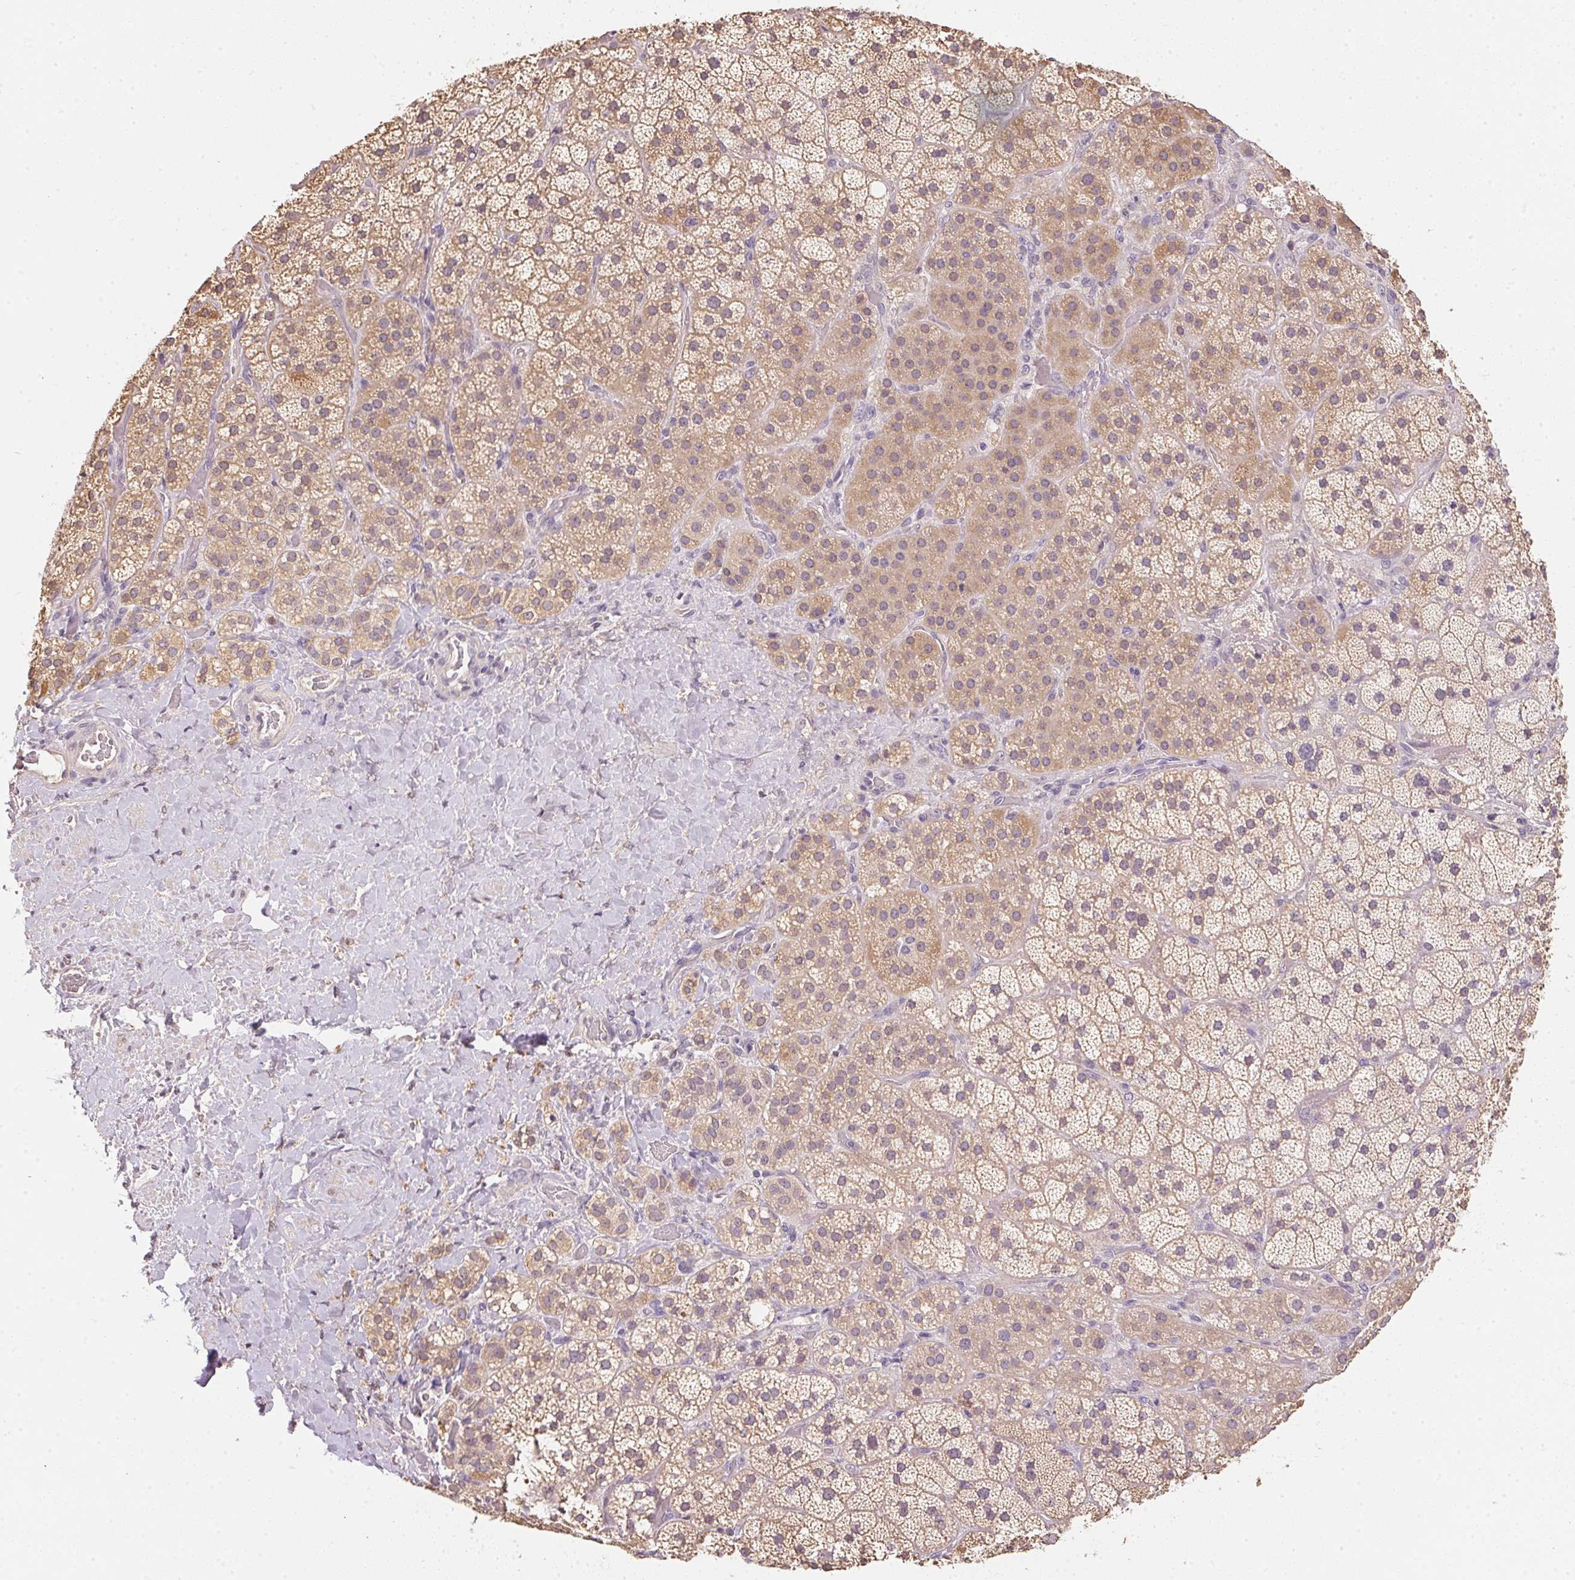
{"staining": {"intensity": "moderate", "quantity": ">75%", "location": "cytoplasmic/membranous"}, "tissue": "adrenal gland", "cell_type": "Glandular cells", "image_type": "normal", "snomed": [{"axis": "morphology", "description": "Normal tissue, NOS"}, {"axis": "topography", "description": "Adrenal gland"}], "caption": "Adrenal gland stained with DAB (3,3'-diaminobenzidine) immunohistochemistry demonstrates medium levels of moderate cytoplasmic/membranous positivity in approximately >75% of glandular cells. (Brightfield microscopy of DAB IHC at high magnification).", "gene": "ALDH8A1", "patient": {"sex": "male", "age": 57}}